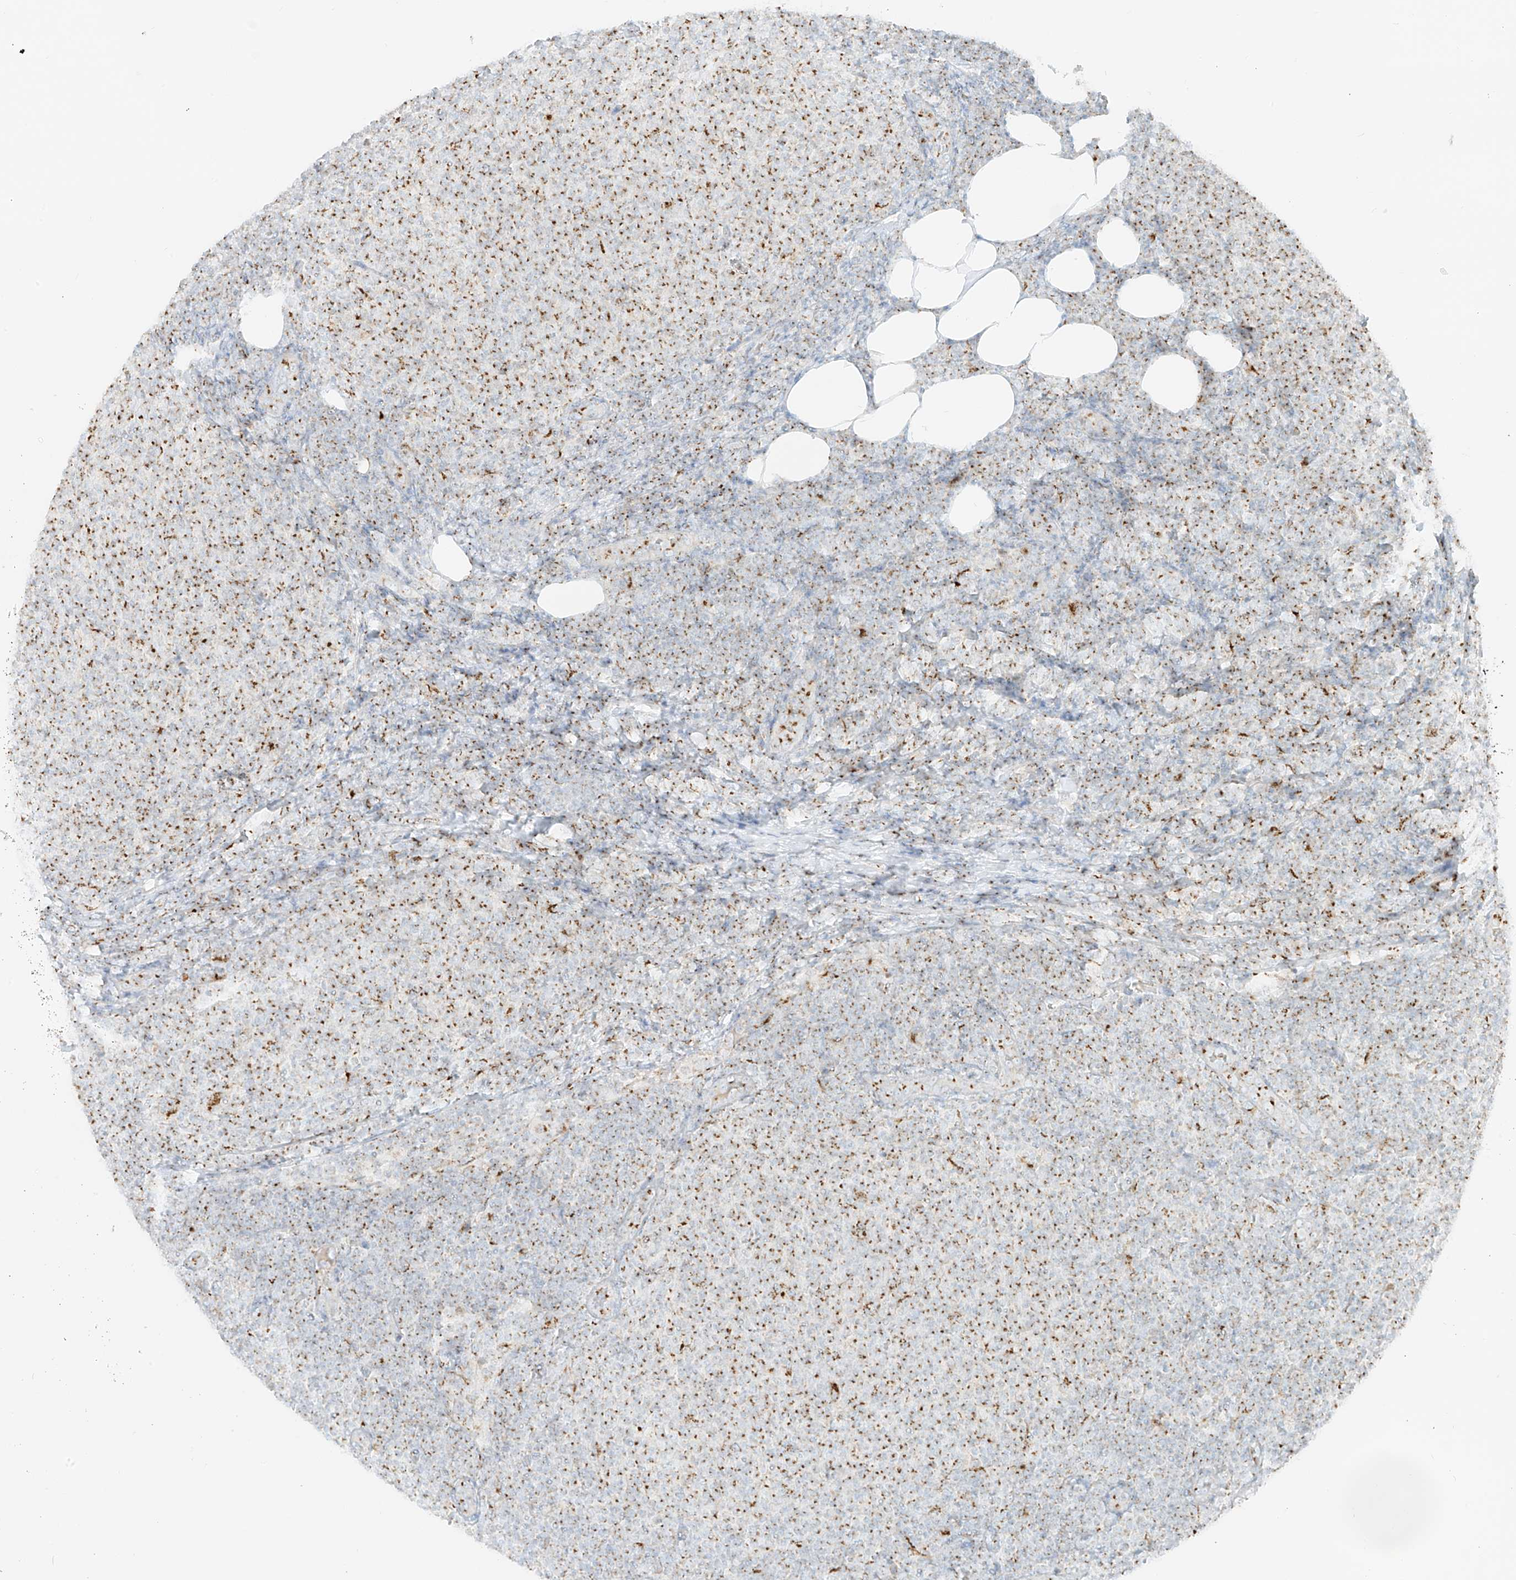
{"staining": {"intensity": "moderate", "quantity": ">75%", "location": "cytoplasmic/membranous"}, "tissue": "lymphoma", "cell_type": "Tumor cells", "image_type": "cancer", "snomed": [{"axis": "morphology", "description": "Malignant lymphoma, non-Hodgkin's type, Low grade"}, {"axis": "topography", "description": "Lymph node"}], "caption": "Low-grade malignant lymphoma, non-Hodgkin's type tissue demonstrates moderate cytoplasmic/membranous positivity in about >75% of tumor cells (brown staining indicates protein expression, while blue staining denotes nuclei).", "gene": "TMEM87B", "patient": {"sex": "male", "age": 66}}